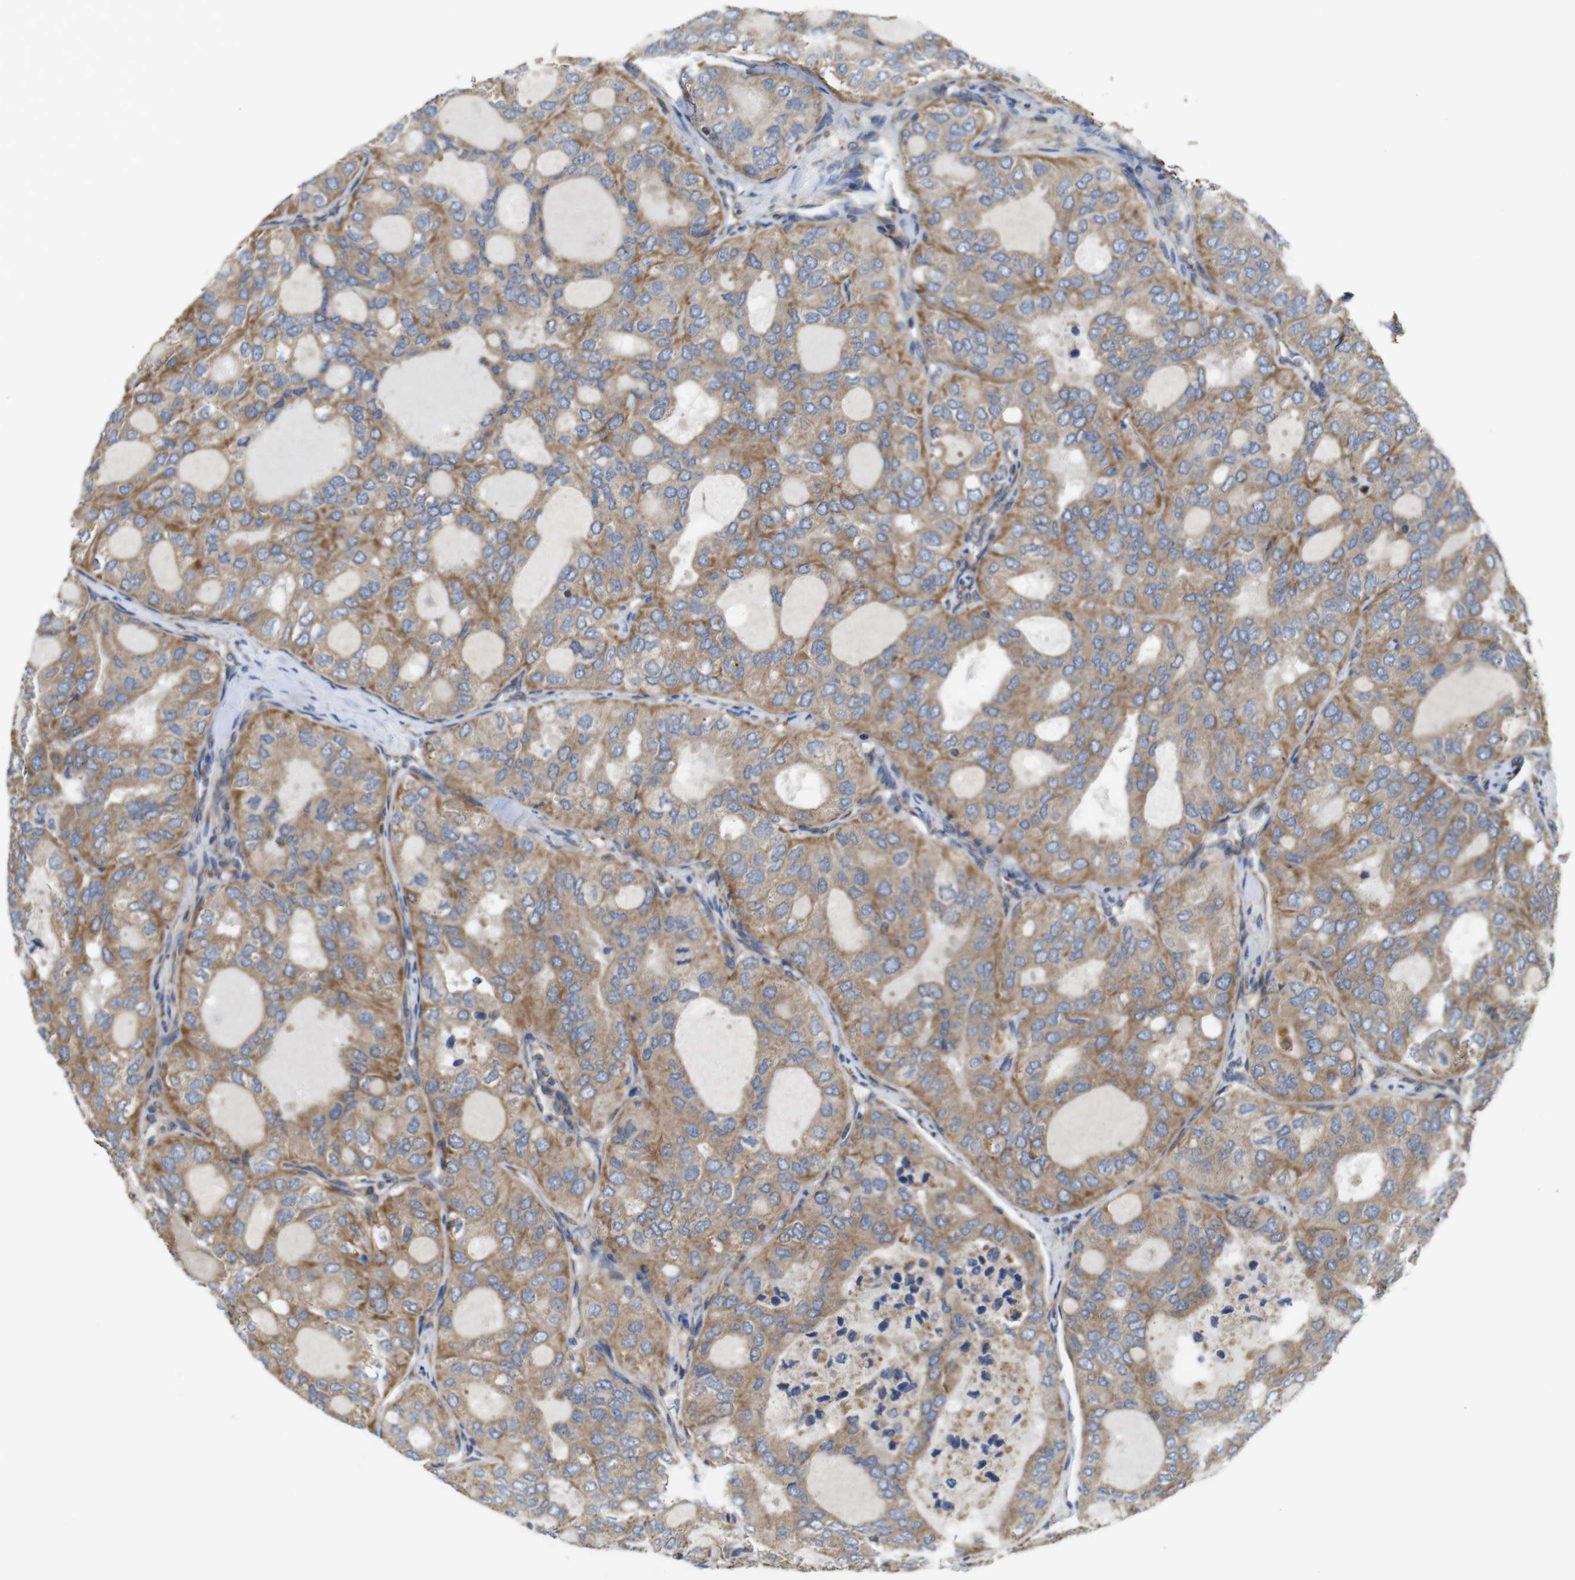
{"staining": {"intensity": "moderate", "quantity": ">75%", "location": "cytoplasmic/membranous"}, "tissue": "thyroid cancer", "cell_type": "Tumor cells", "image_type": "cancer", "snomed": [{"axis": "morphology", "description": "Follicular adenoma carcinoma, NOS"}, {"axis": "topography", "description": "Thyroid gland"}], "caption": "Immunohistochemistry of thyroid follicular adenoma carcinoma shows medium levels of moderate cytoplasmic/membranous staining in about >75% of tumor cells. (DAB (3,3'-diaminobenzidine) = brown stain, brightfield microscopy at high magnification).", "gene": "POMK", "patient": {"sex": "male", "age": 75}}